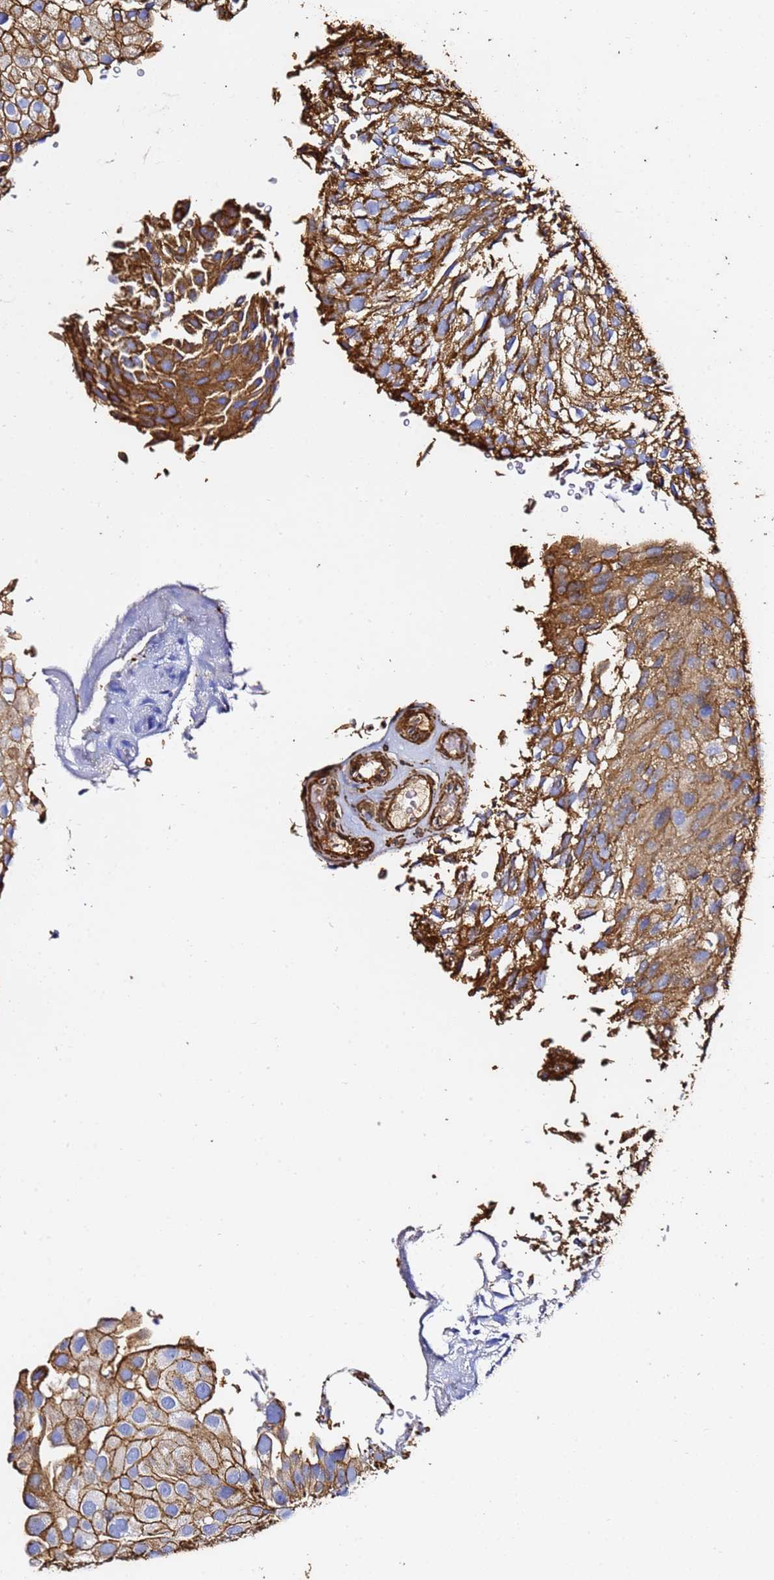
{"staining": {"intensity": "strong", "quantity": ">75%", "location": "cytoplasmic/membranous"}, "tissue": "urothelial cancer", "cell_type": "Tumor cells", "image_type": "cancer", "snomed": [{"axis": "morphology", "description": "Urothelial carcinoma, Low grade"}, {"axis": "topography", "description": "Urinary bladder"}], "caption": "A high amount of strong cytoplasmic/membranous staining is present in approximately >75% of tumor cells in urothelial cancer tissue. (Stains: DAB in brown, nuclei in blue, Microscopy: brightfield microscopy at high magnification).", "gene": "ACTB", "patient": {"sex": "male", "age": 78}}